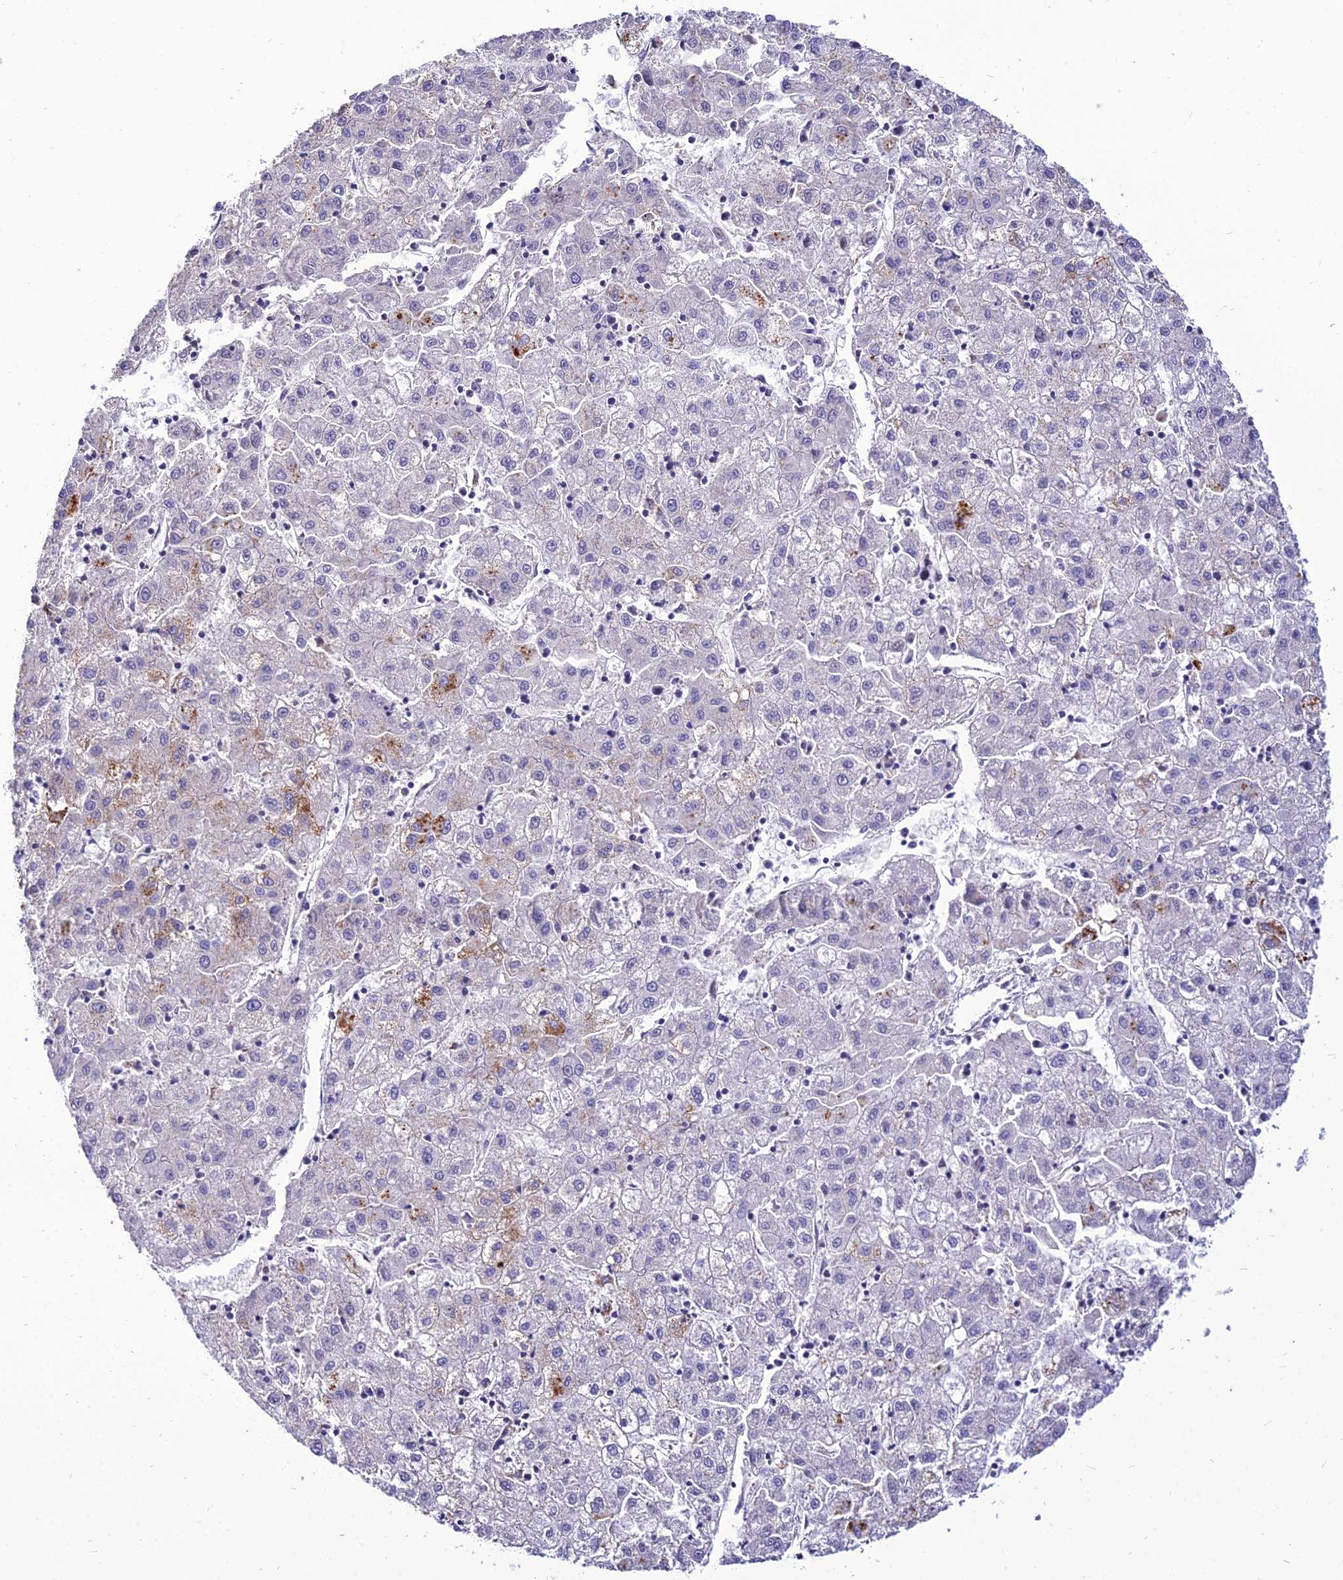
{"staining": {"intensity": "moderate", "quantity": "<25%", "location": "cytoplasmic/membranous"}, "tissue": "liver cancer", "cell_type": "Tumor cells", "image_type": "cancer", "snomed": [{"axis": "morphology", "description": "Carcinoma, Hepatocellular, NOS"}, {"axis": "topography", "description": "Liver"}], "caption": "This photomicrograph exhibits immunohistochemistry (IHC) staining of liver hepatocellular carcinoma, with low moderate cytoplasmic/membranous expression in approximately <25% of tumor cells.", "gene": "C6orf163", "patient": {"sex": "male", "age": 72}}